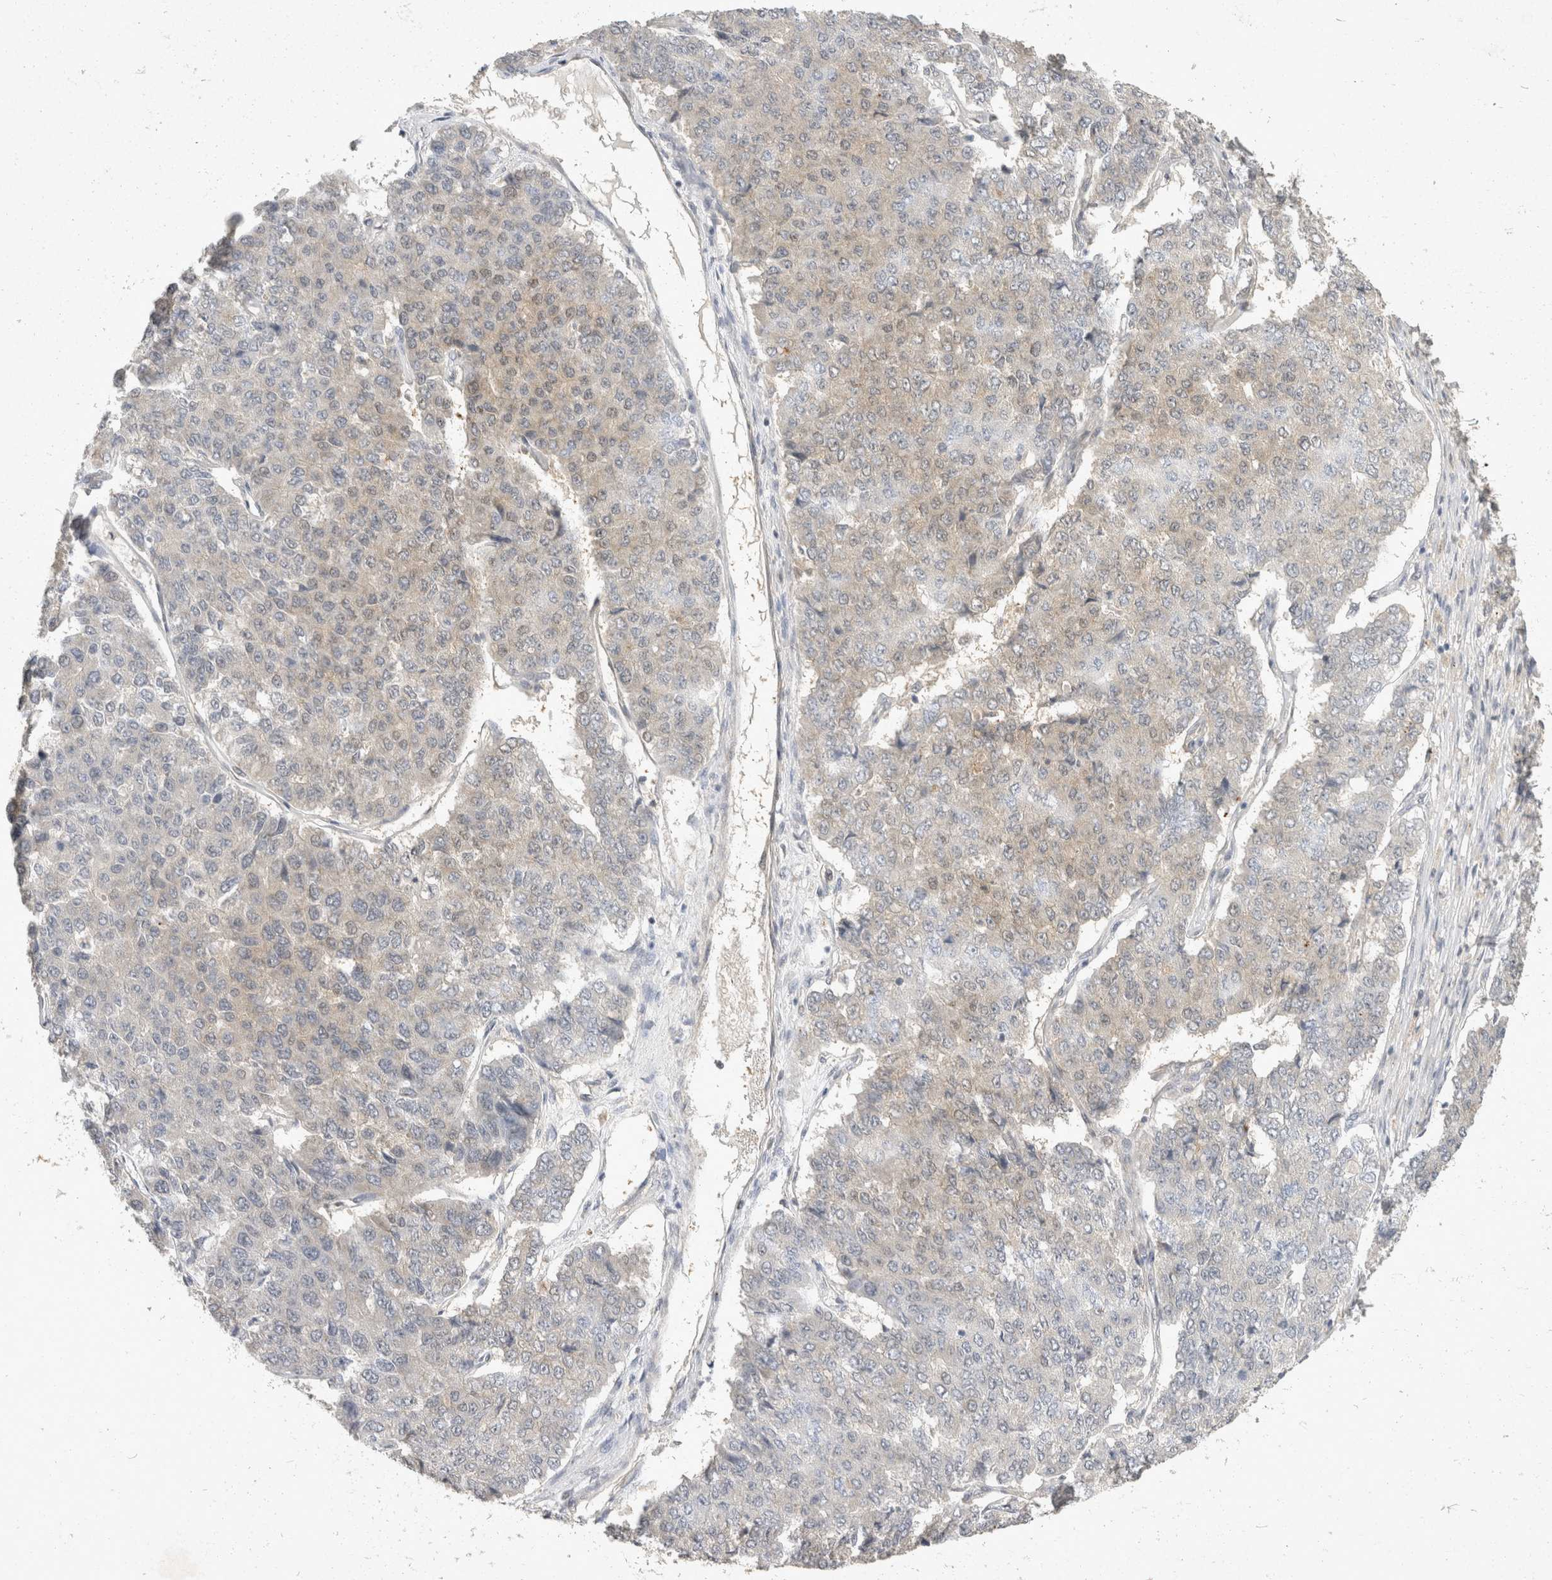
{"staining": {"intensity": "negative", "quantity": "none", "location": "none"}, "tissue": "pancreatic cancer", "cell_type": "Tumor cells", "image_type": "cancer", "snomed": [{"axis": "morphology", "description": "Adenocarcinoma, NOS"}, {"axis": "topography", "description": "Pancreas"}], "caption": "The image exhibits no staining of tumor cells in adenocarcinoma (pancreatic).", "gene": "TOM1L2", "patient": {"sex": "male", "age": 50}}